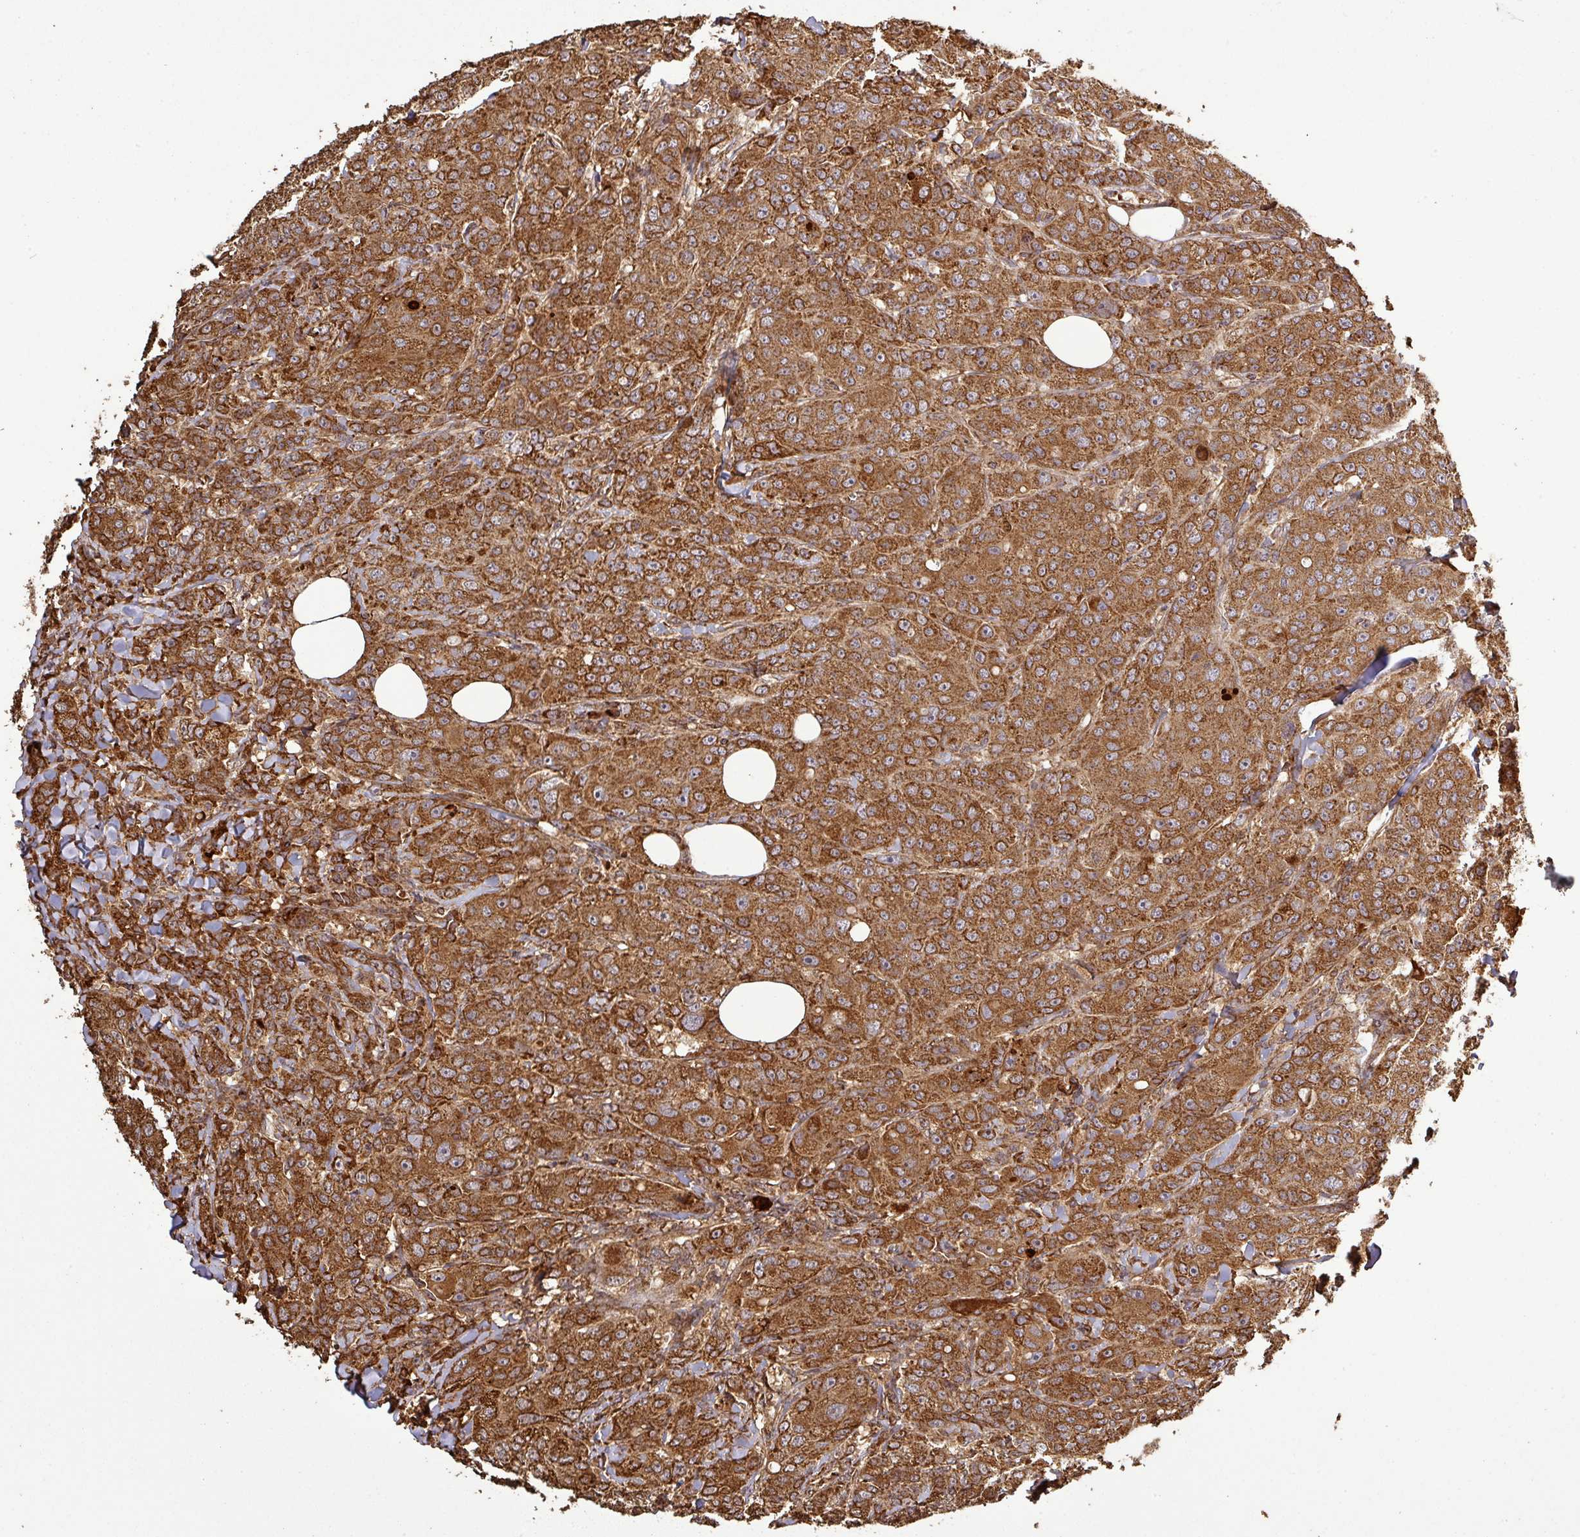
{"staining": {"intensity": "strong", "quantity": ">75%", "location": "cytoplasmic/membranous"}, "tissue": "breast cancer", "cell_type": "Tumor cells", "image_type": "cancer", "snomed": [{"axis": "morphology", "description": "Duct carcinoma"}, {"axis": "topography", "description": "Breast"}], "caption": "Immunohistochemical staining of human breast cancer reveals high levels of strong cytoplasmic/membranous protein positivity in approximately >75% of tumor cells.", "gene": "PLEKHM1", "patient": {"sex": "female", "age": 43}}